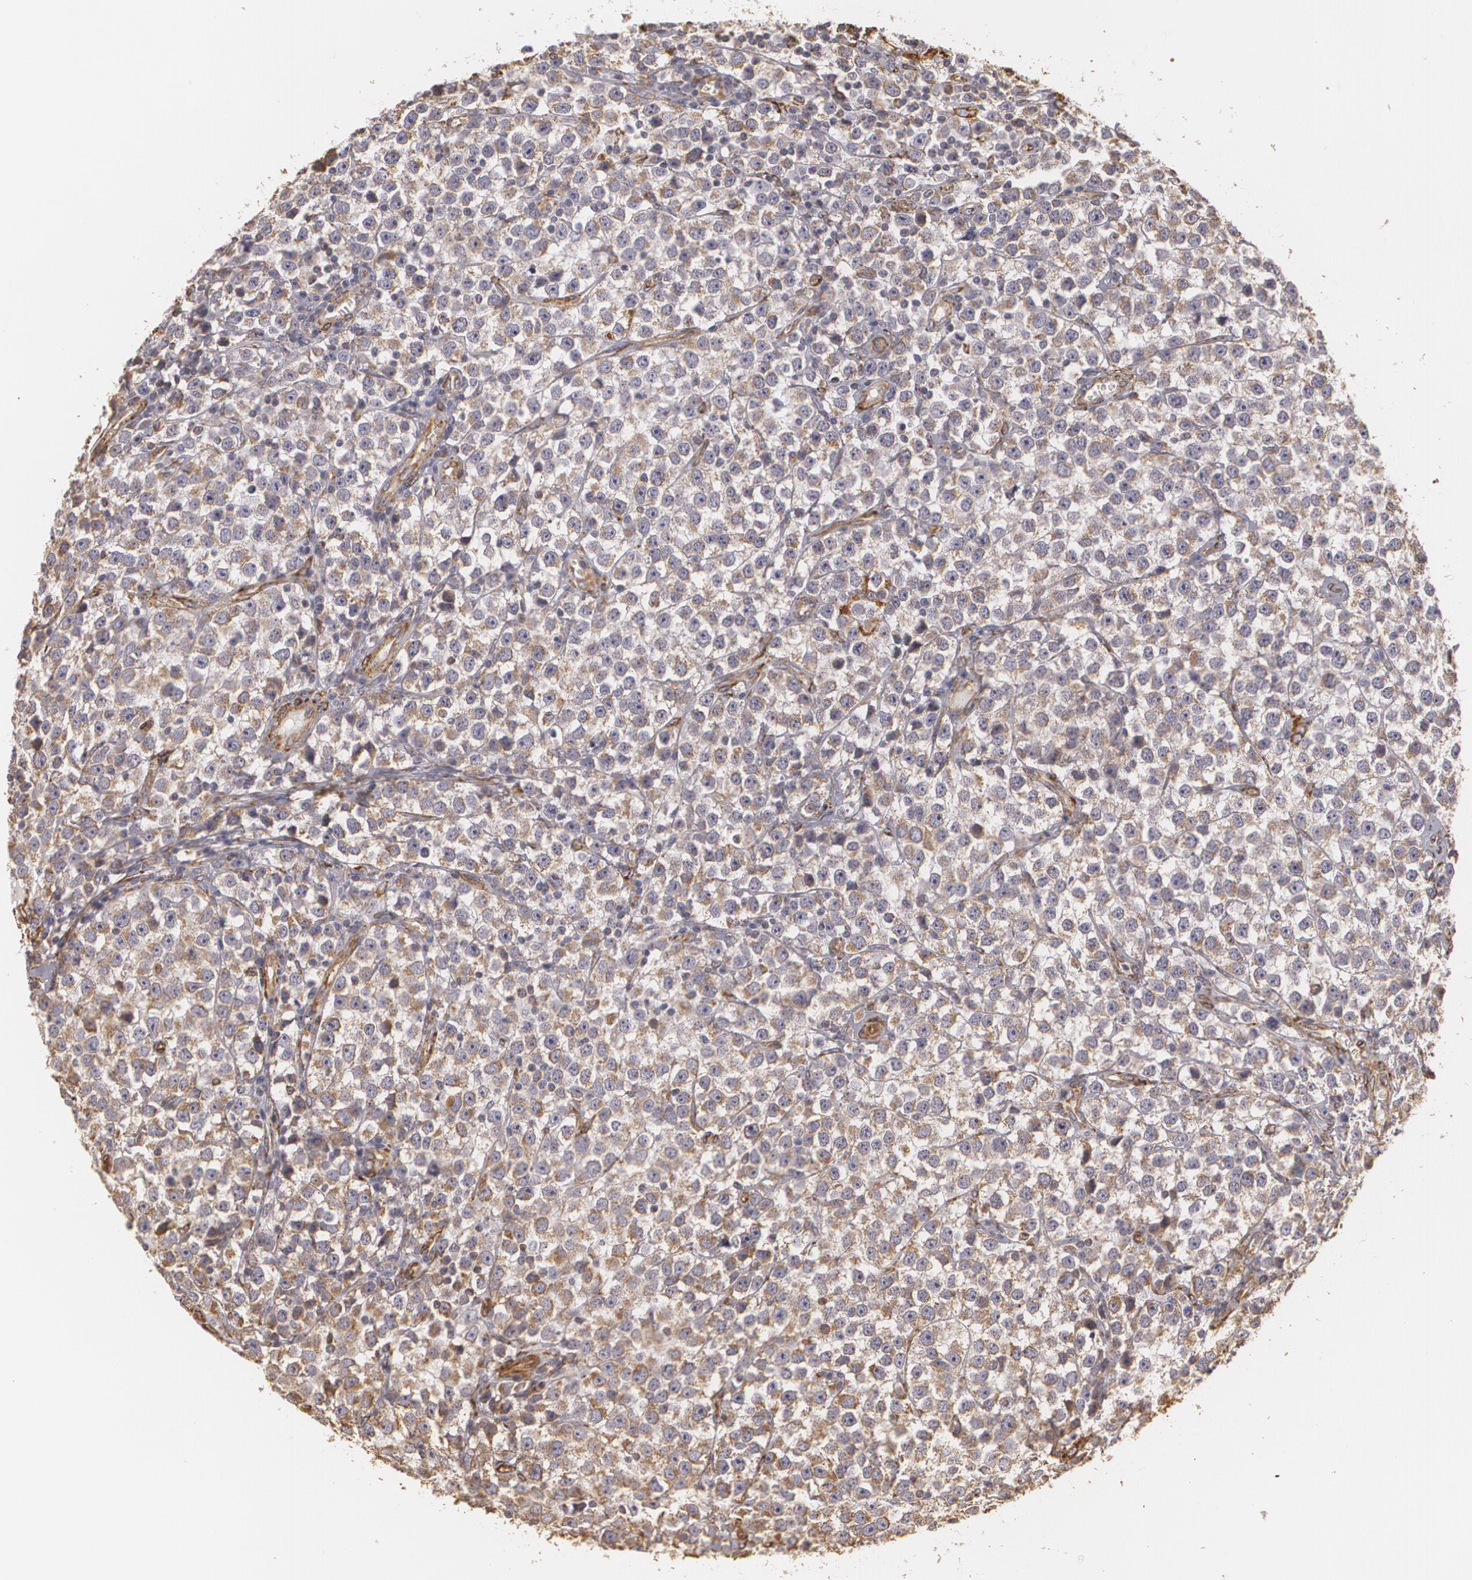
{"staining": {"intensity": "weak", "quantity": ">75%", "location": "cytoplasmic/membranous"}, "tissue": "testis cancer", "cell_type": "Tumor cells", "image_type": "cancer", "snomed": [{"axis": "morphology", "description": "Seminoma, NOS"}, {"axis": "topography", "description": "Testis"}], "caption": "Testis cancer (seminoma) stained for a protein displays weak cytoplasmic/membranous positivity in tumor cells.", "gene": "CYB5R3", "patient": {"sex": "male", "age": 25}}